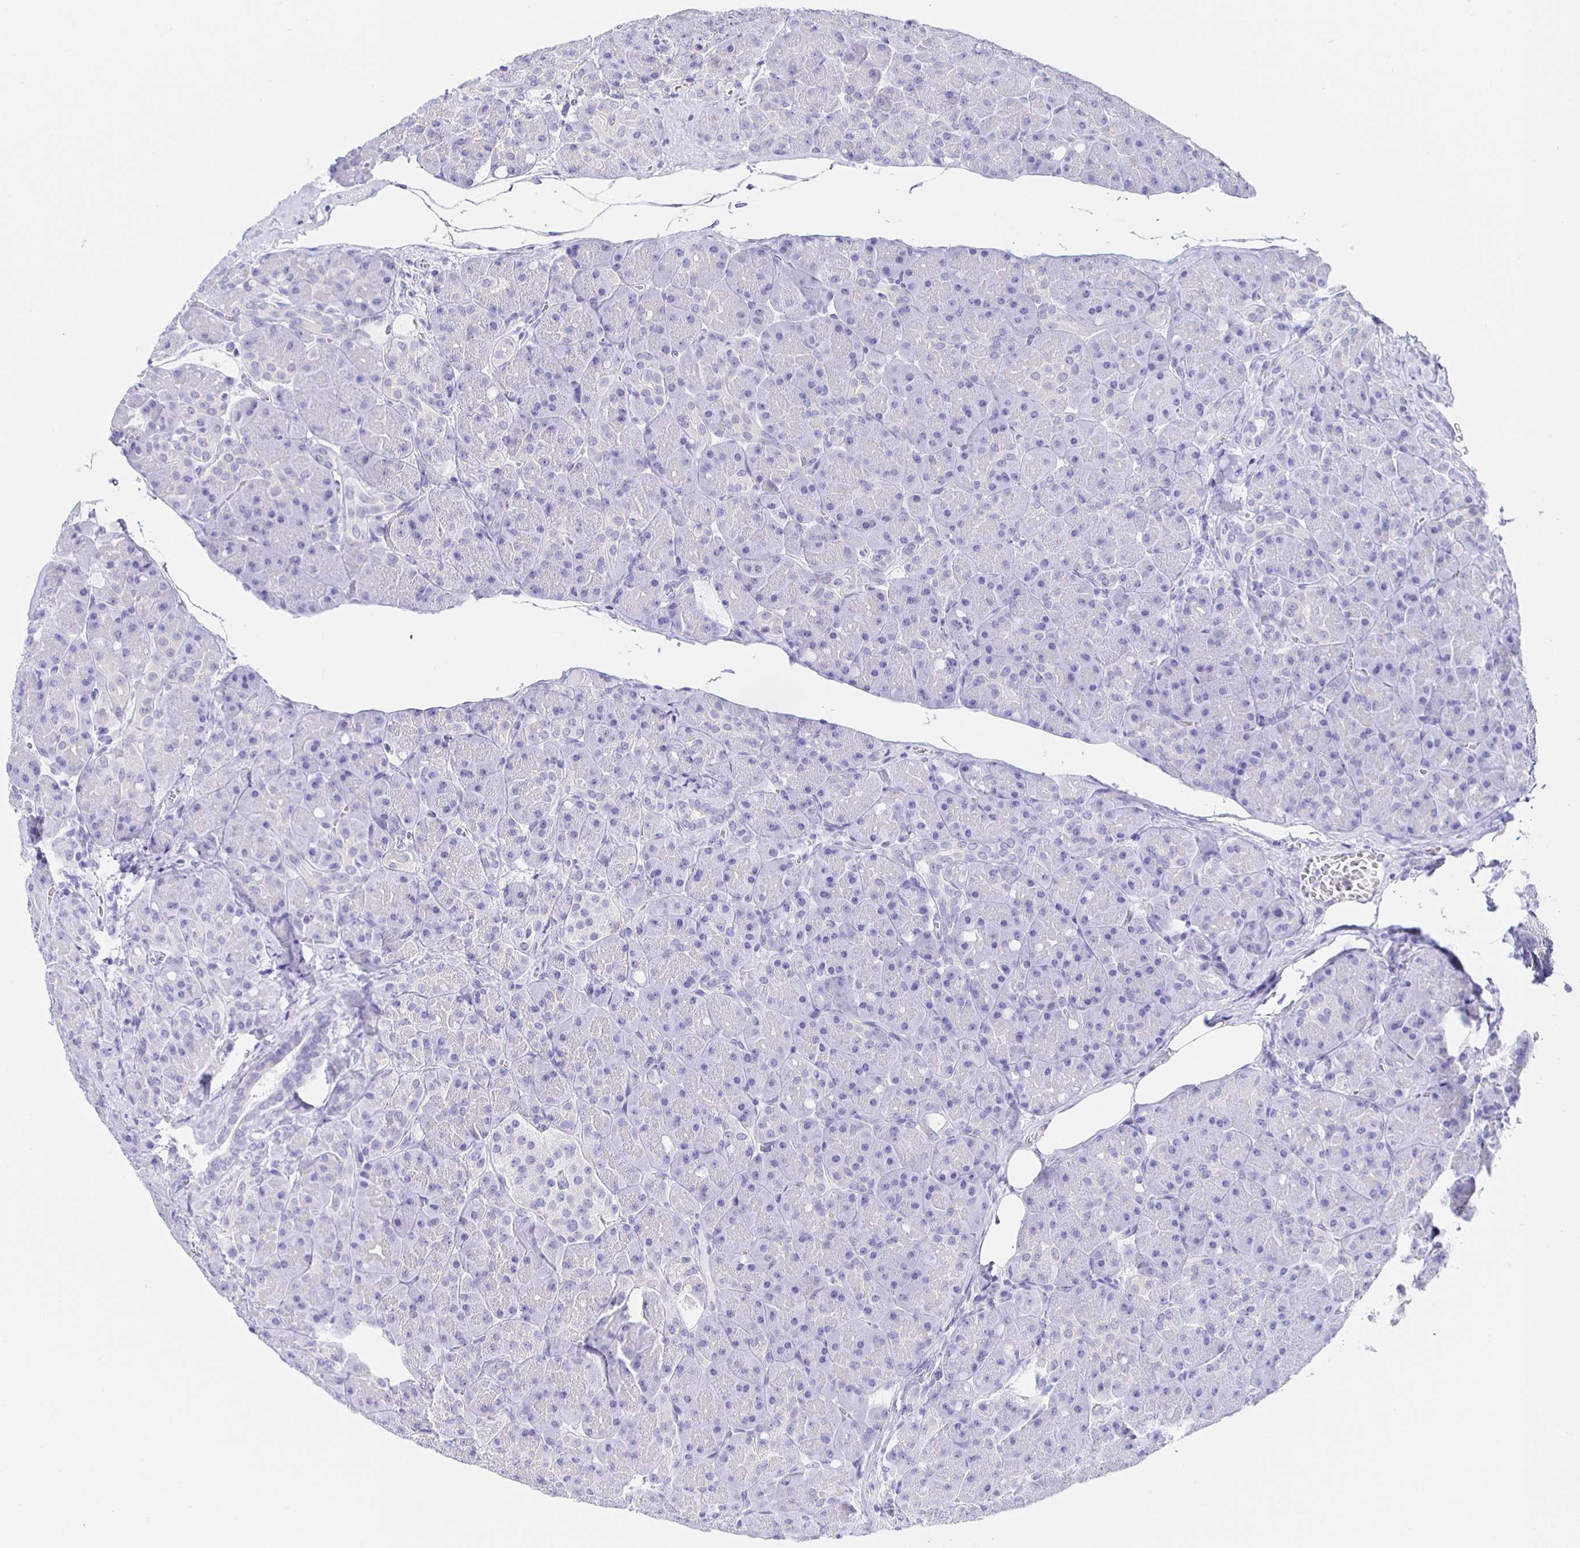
{"staining": {"intensity": "negative", "quantity": "none", "location": "none"}, "tissue": "pancreas", "cell_type": "Exocrine glandular cells", "image_type": "normal", "snomed": [{"axis": "morphology", "description": "Normal tissue, NOS"}, {"axis": "topography", "description": "Pancreas"}], "caption": "Immunohistochemistry (IHC) histopathology image of unremarkable pancreas stained for a protein (brown), which reveals no positivity in exocrine glandular cells.", "gene": "HSPA4L", "patient": {"sex": "male", "age": 55}}